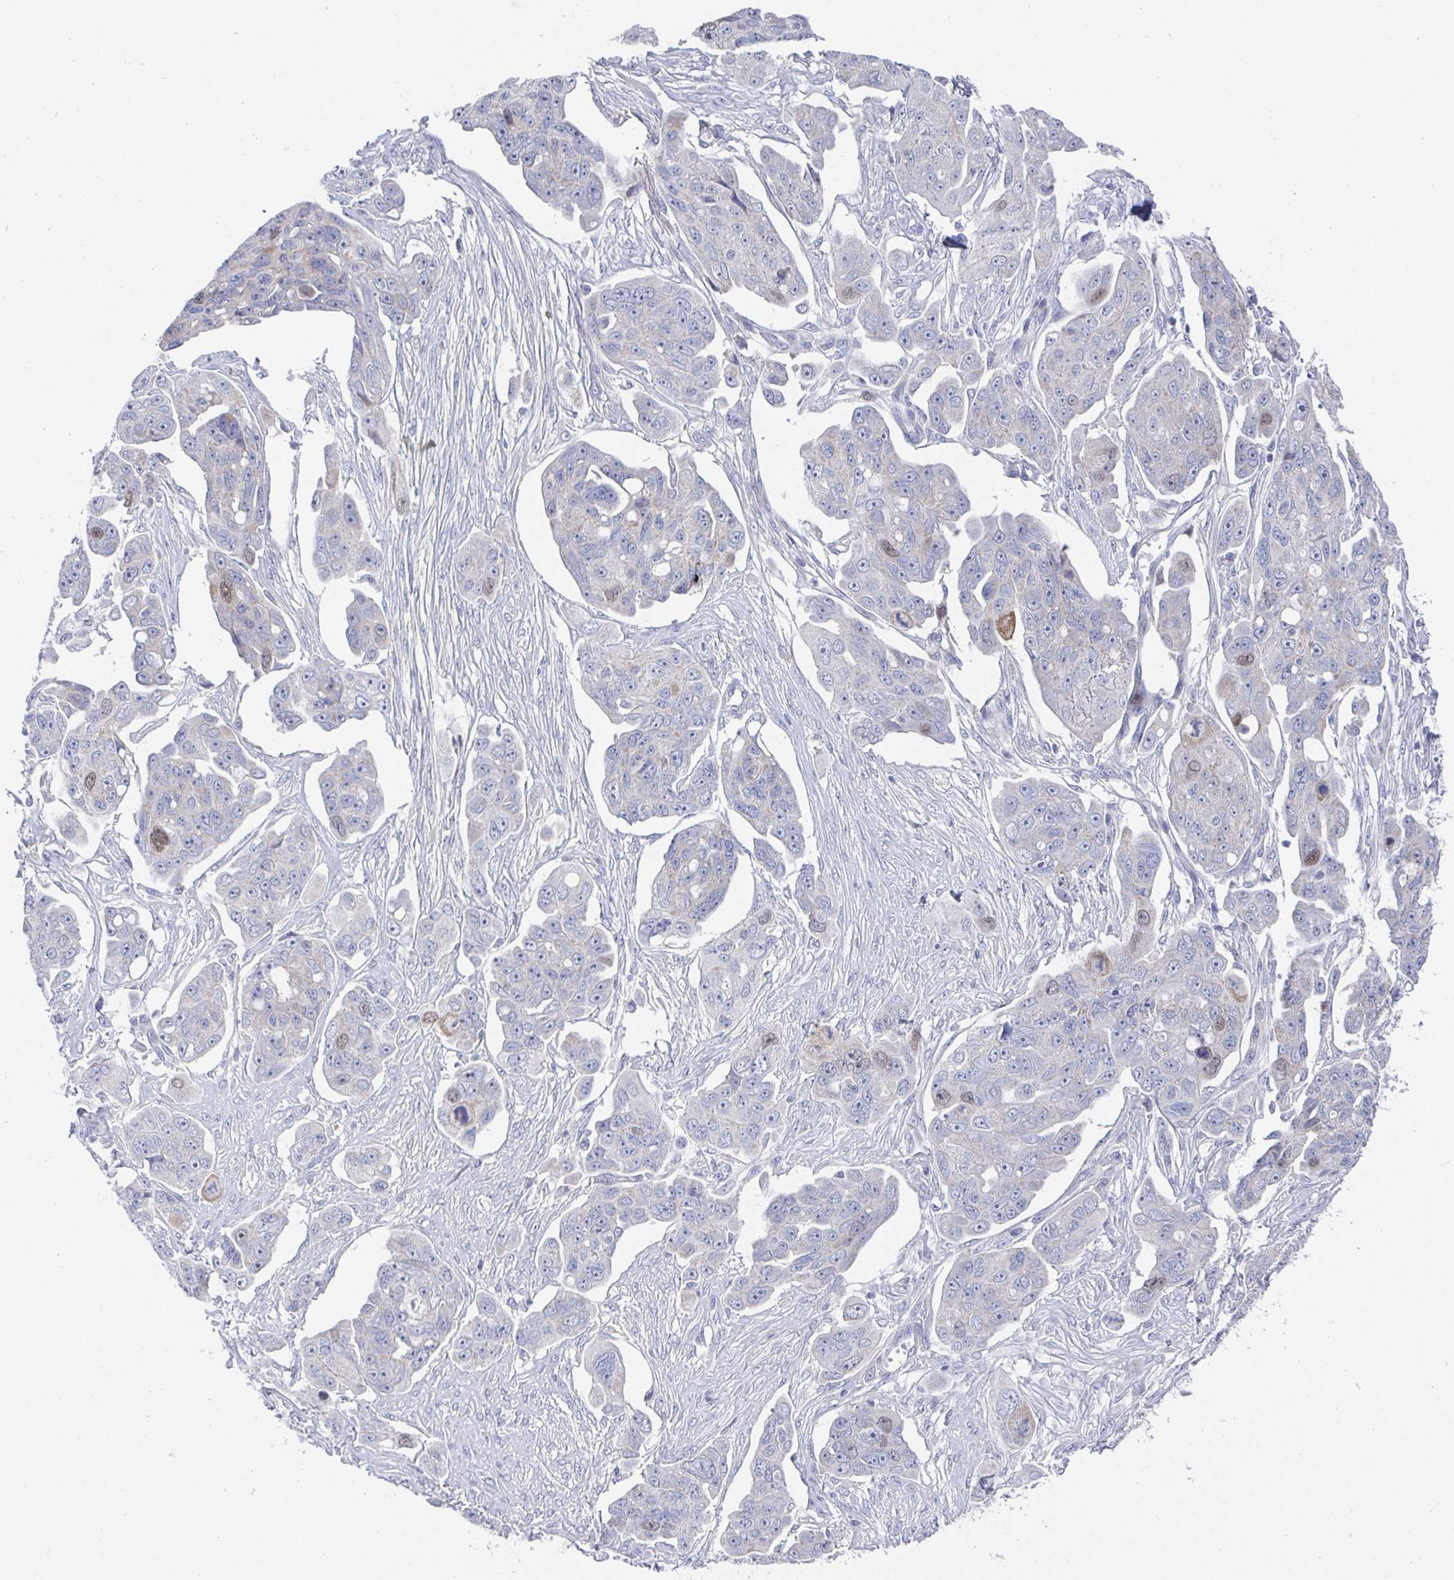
{"staining": {"intensity": "weak", "quantity": "<25%", "location": "nuclear"}, "tissue": "ovarian cancer", "cell_type": "Tumor cells", "image_type": "cancer", "snomed": [{"axis": "morphology", "description": "Carcinoma, endometroid"}, {"axis": "topography", "description": "Ovary"}], "caption": "Ovarian endometroid carcinoma stained for a protein using IHC exhibits no expression tumor cells.", "gene": "ATP5F1C", "patient": {"sex": "female", "age": 70}}